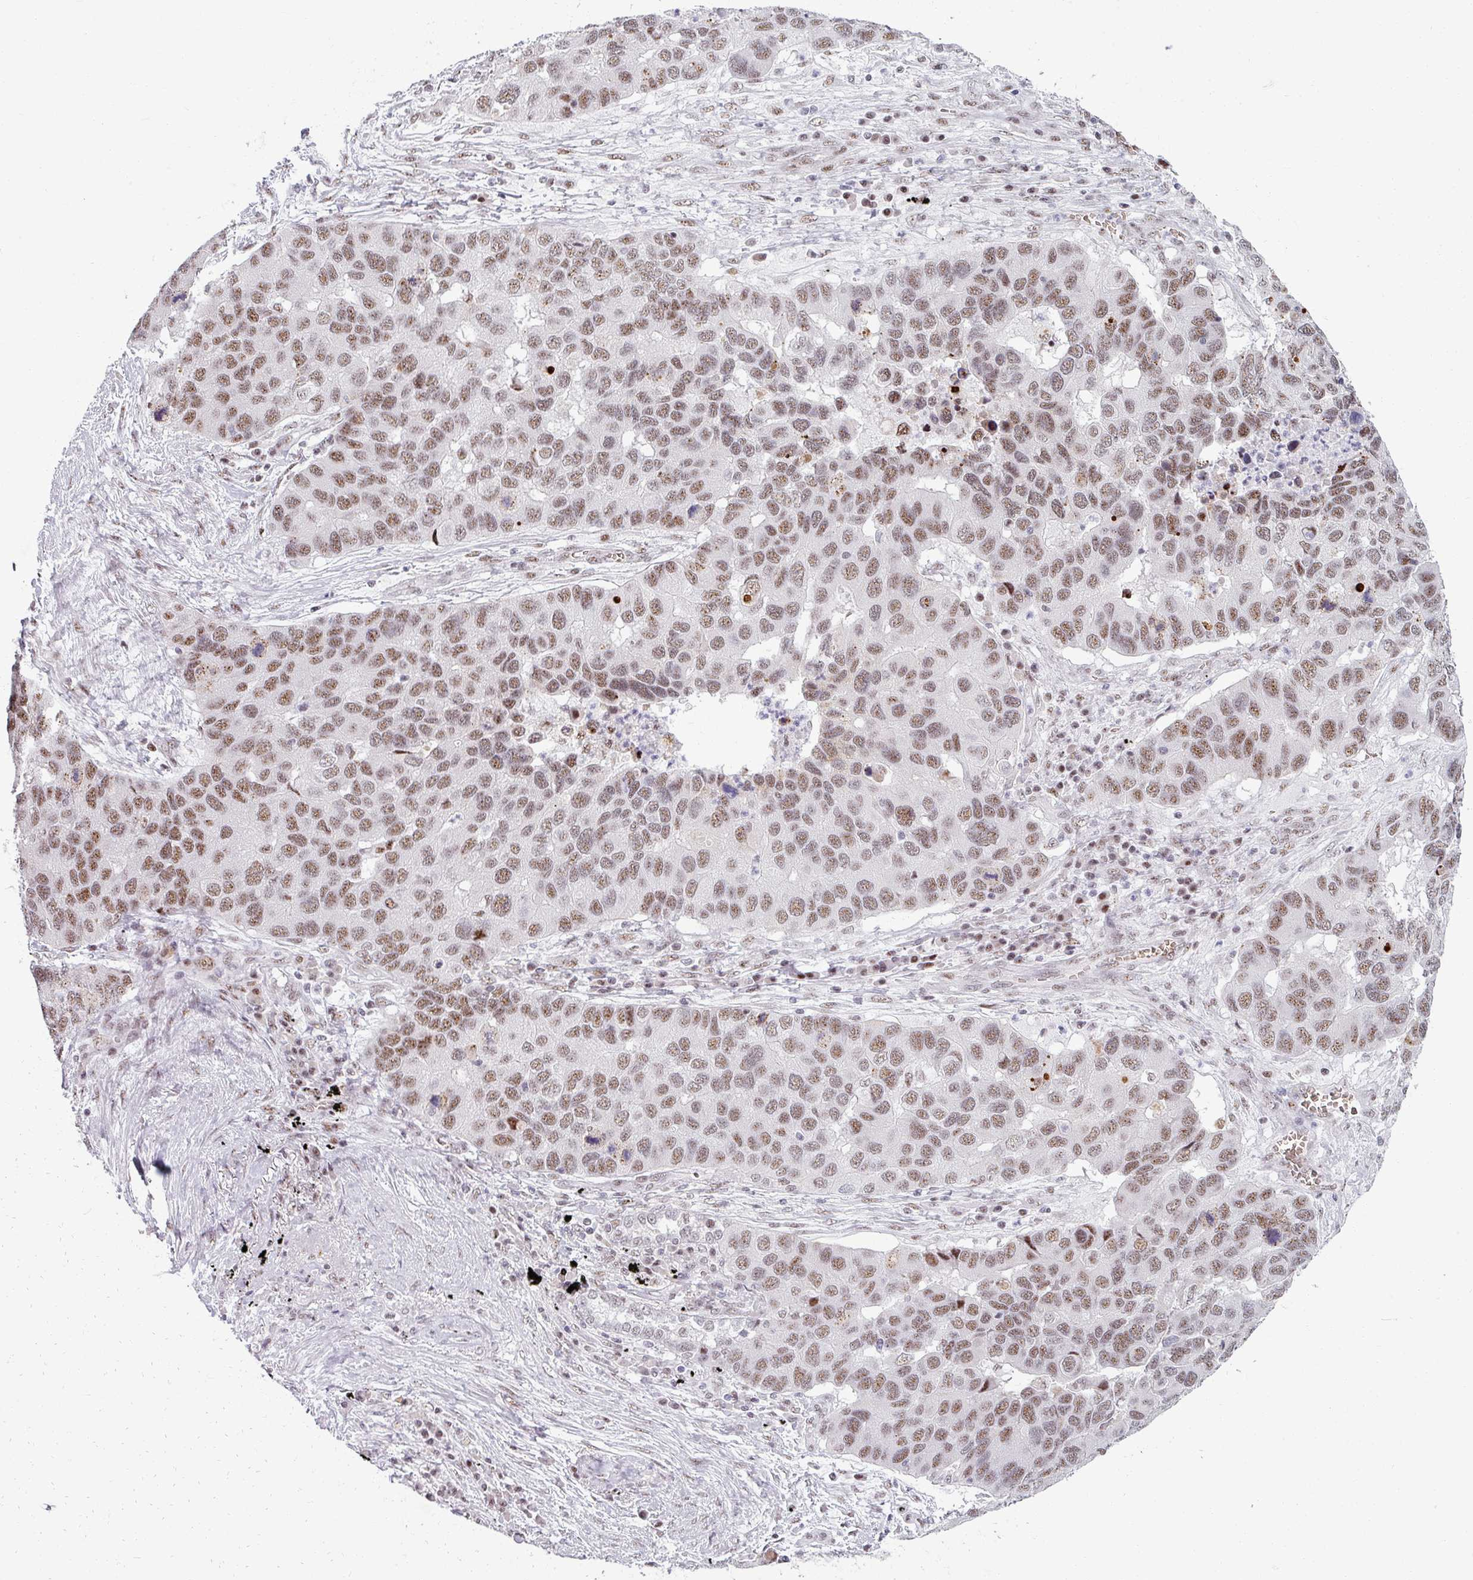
{"staining": {"intensity": "moderate", "quantity": ">75%", "location": "nuclear"}, "tissue": "lung cancer", "cell_type": "Tumor cells", "image_type": "cancer", "snomed": [{"axis": "morphology", "description": "Aneuploidy"}, {"axis": "morphology", "description": "Adenocarcinoma, NOS"}, {"axis": "topography", "description": "Lymph node"}, {"axis": "topography", "description": "Lung"}], "caption": "Protein expression analysis of human adenocarcinoma (lung) reveals moderate nuclear expression in about >75% of tumor cells.", "gene": "NCOR1", "patient": {"sex": "female", "age": 74}}